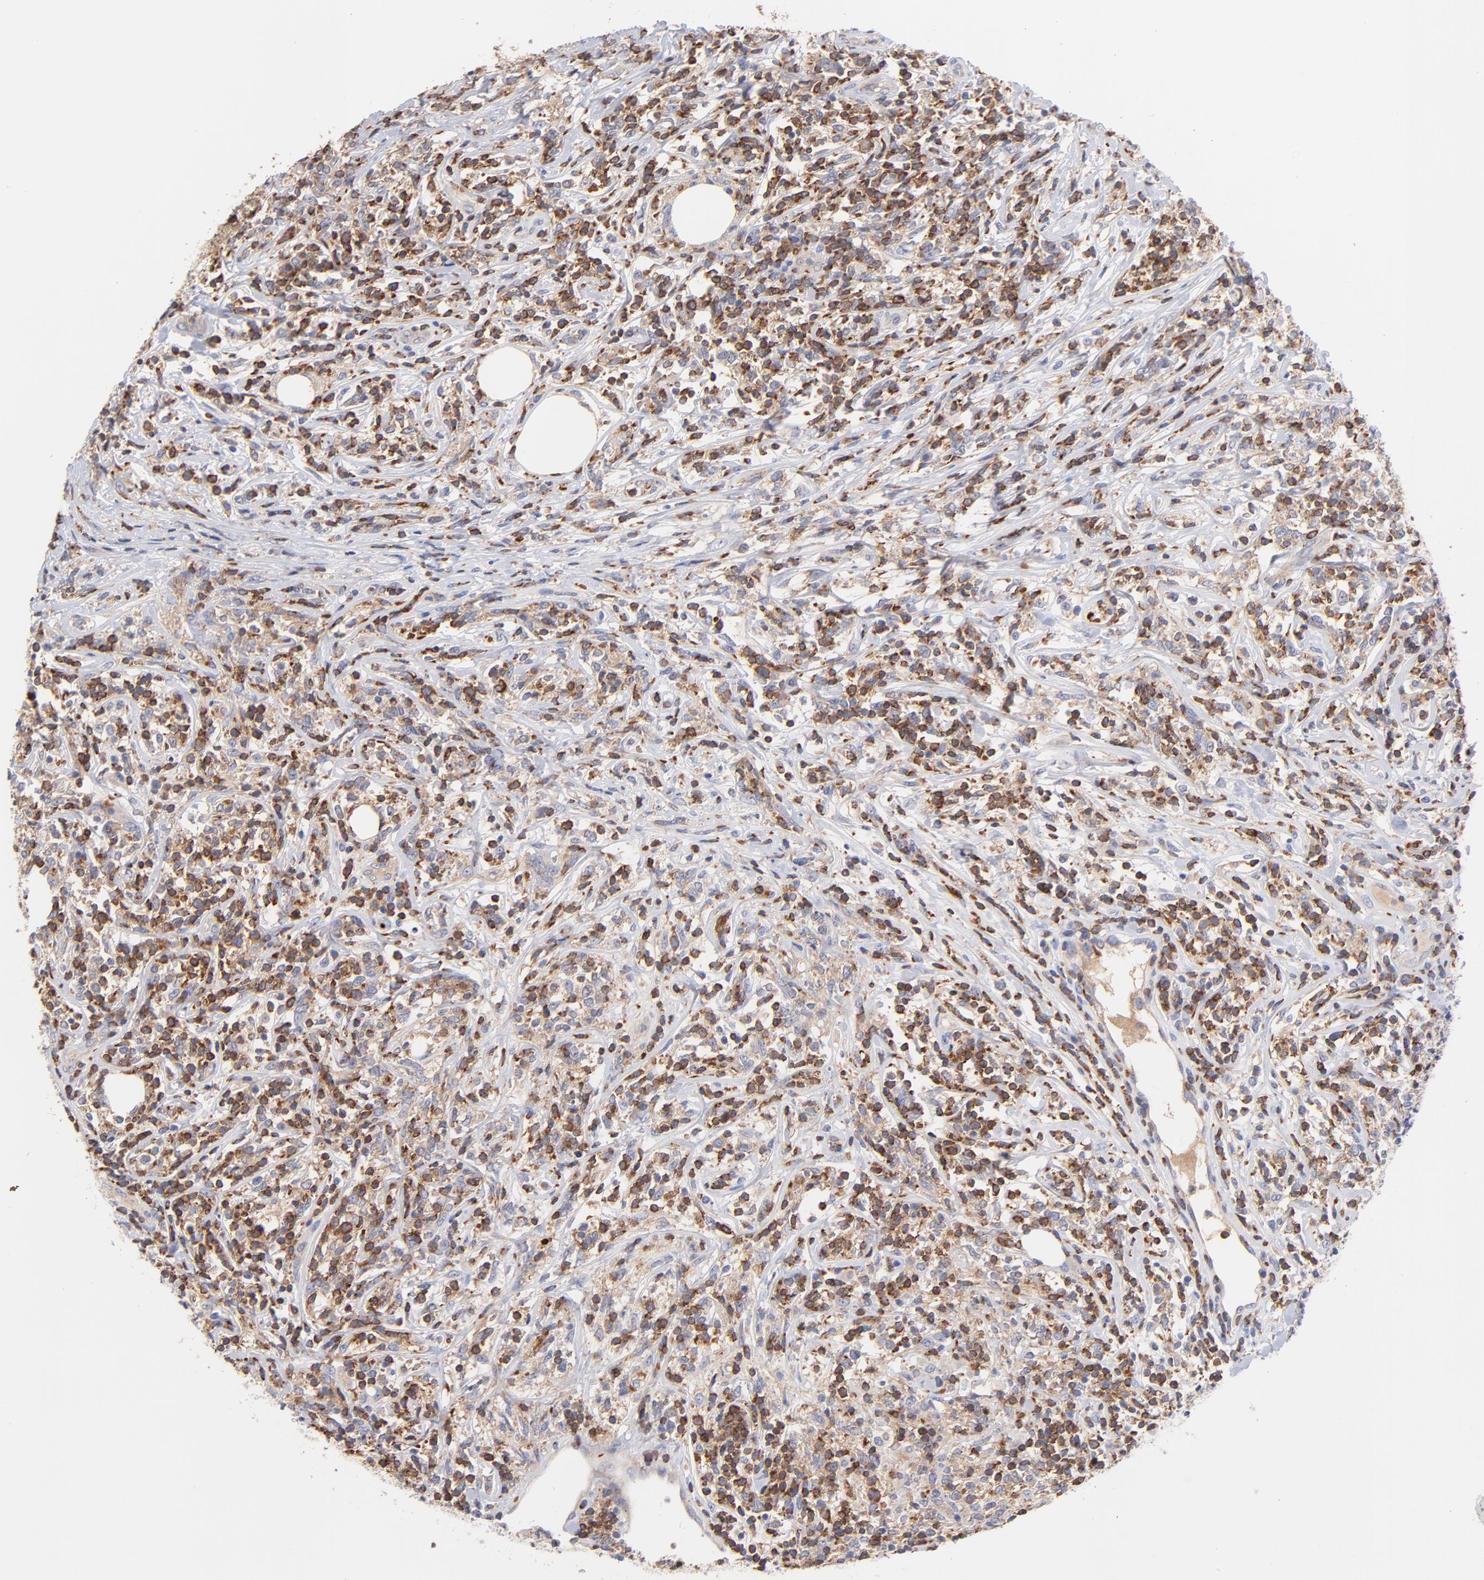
{"staining": {"intensity": "moderate", "quantity": ">75%", "location": "cytoplasmic/membranous"}, "tissue": "lymphoma", "cell_type": "Tumor cells", "image_type": "cancer", "snomed": [{"axis": "morphology", "description": "Malignant lymphoma, non-Hodgkin's type, High grade"}, {"axis": "topography", "description": "Lymph node"}], "caption": "Malignant lymphoma, non-Hodgkin's type (high-grade) stained with DAB (3,3'-diaminobenzidine) immunohistochemistry (IHC) displays medium levels of moderate cytoplasmic/membranous staining in approximately >75% of tumor cells.", "gene": "KREMEN2", "patient": {"sex": "female", "age": 84}}